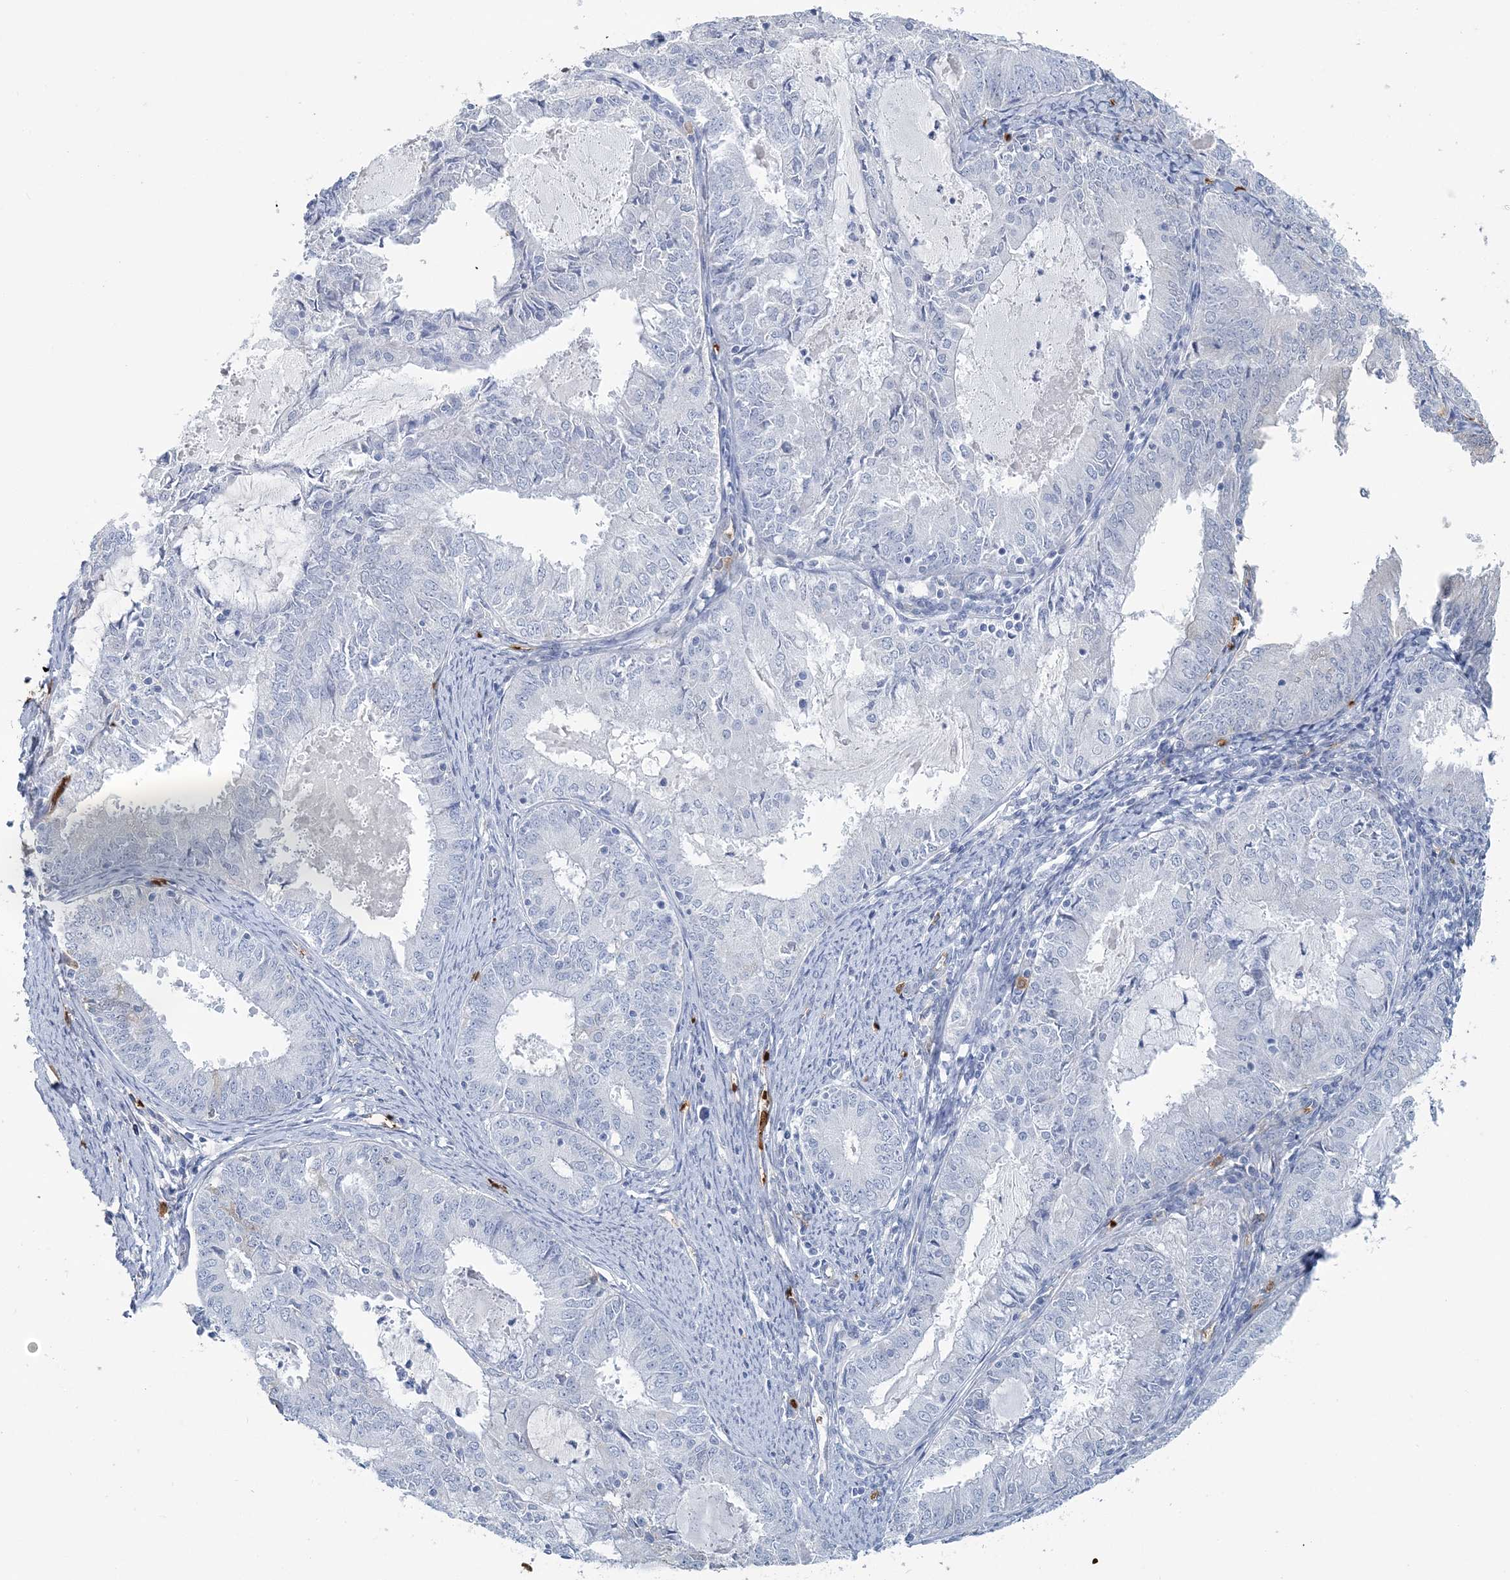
{"staining": {"intensity": "negative", "quantity": "none", "location": "none"}, "tissue": "endometrial cancer", "cell_type": "Tumor cells", "image_type": "cancer", "snomed": [{"axis": "morphology", "description": "Adenocarcinoma, NOS"}, {"axis": "topography", "description": "Endometrium"}], "caption": "Immunohistochemistry micrograph of neoplastic tissue: endometrial cancer stained with DAB displays no significant protein positivity in tumor cells.", "gene": "HBD", "patient": {"sex": "female", "age": 57}}